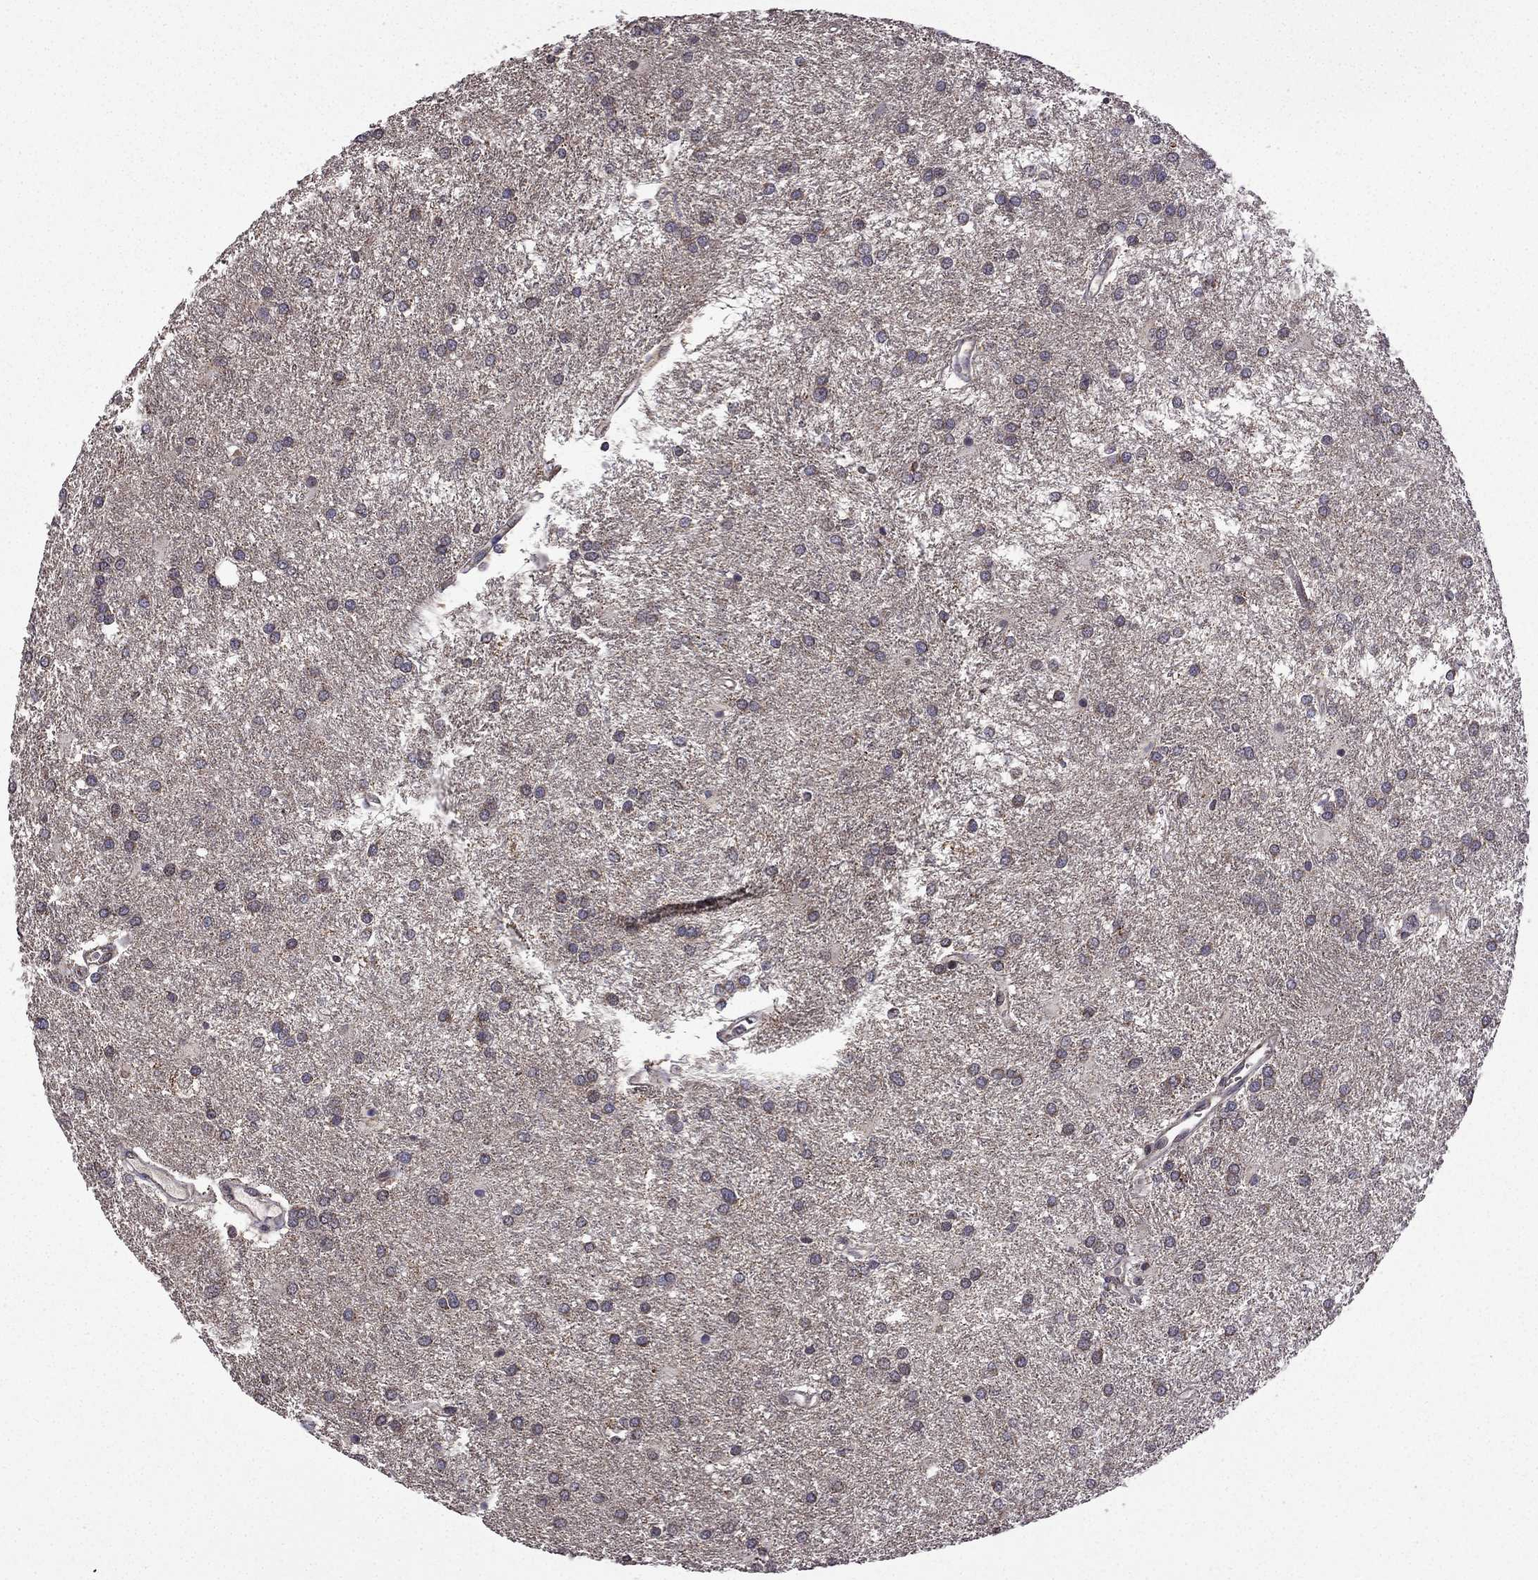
{"staining": {"intensity": "negative", "quantity": "none", "location": "none"}, "tissue": "glioma", "cell_type": "Tumor cells", "image_type": "cancer", "snomed": [{"axis": "morphology", "description": "Glioma, malignant, Low grade"}, {"axis": "topography", "description": "Brain"}], "caption": "The IHC image has no significant positivity in tumor cells of glioma tissue.", "gene": "TAB2", "patient": {"sex": "female", "age": 32}}